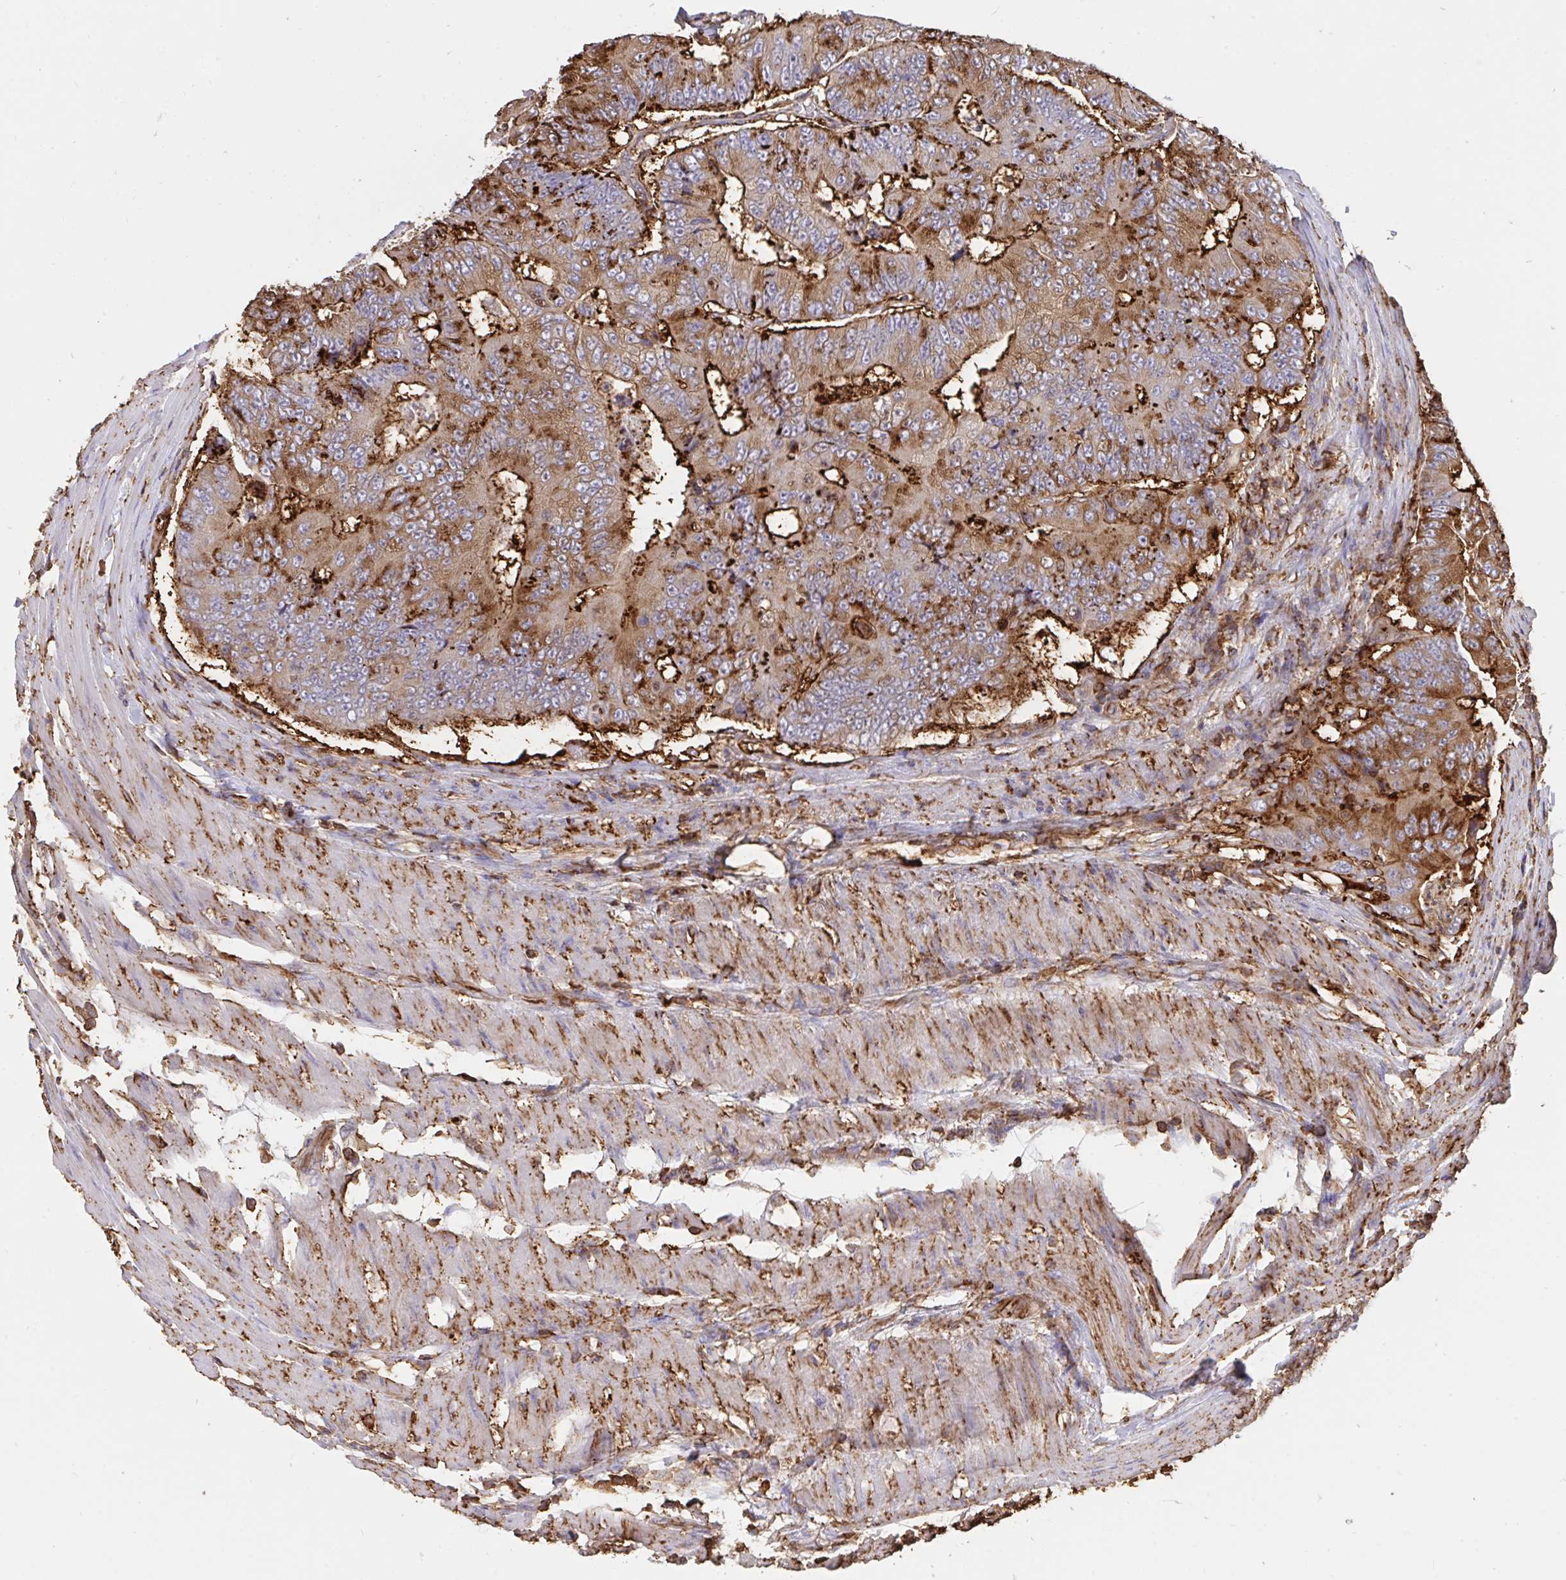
{"staining": {"intensity": "strong", "quantity": "25%-75%", "location": "cytoplasmic/membranous"}, "tissue": "colorectal cancer", "cell_type": "Tumor cells", "image_type": "cancer", "snomed": [{"axis": "morphology", "description": "Adenocarcinoma, NOS"}, {"axis": "topography", "description": "Colon"}], "caption": "Colorectal cancer (adenocarcinoma) stained for a protein (brown) exhibits strong cytoplasmic/membranous positive positivity in approximately 25%-75% of tumor cells.", "gene": "CFL1", "patient": {"sex": "female", "age": 48}}